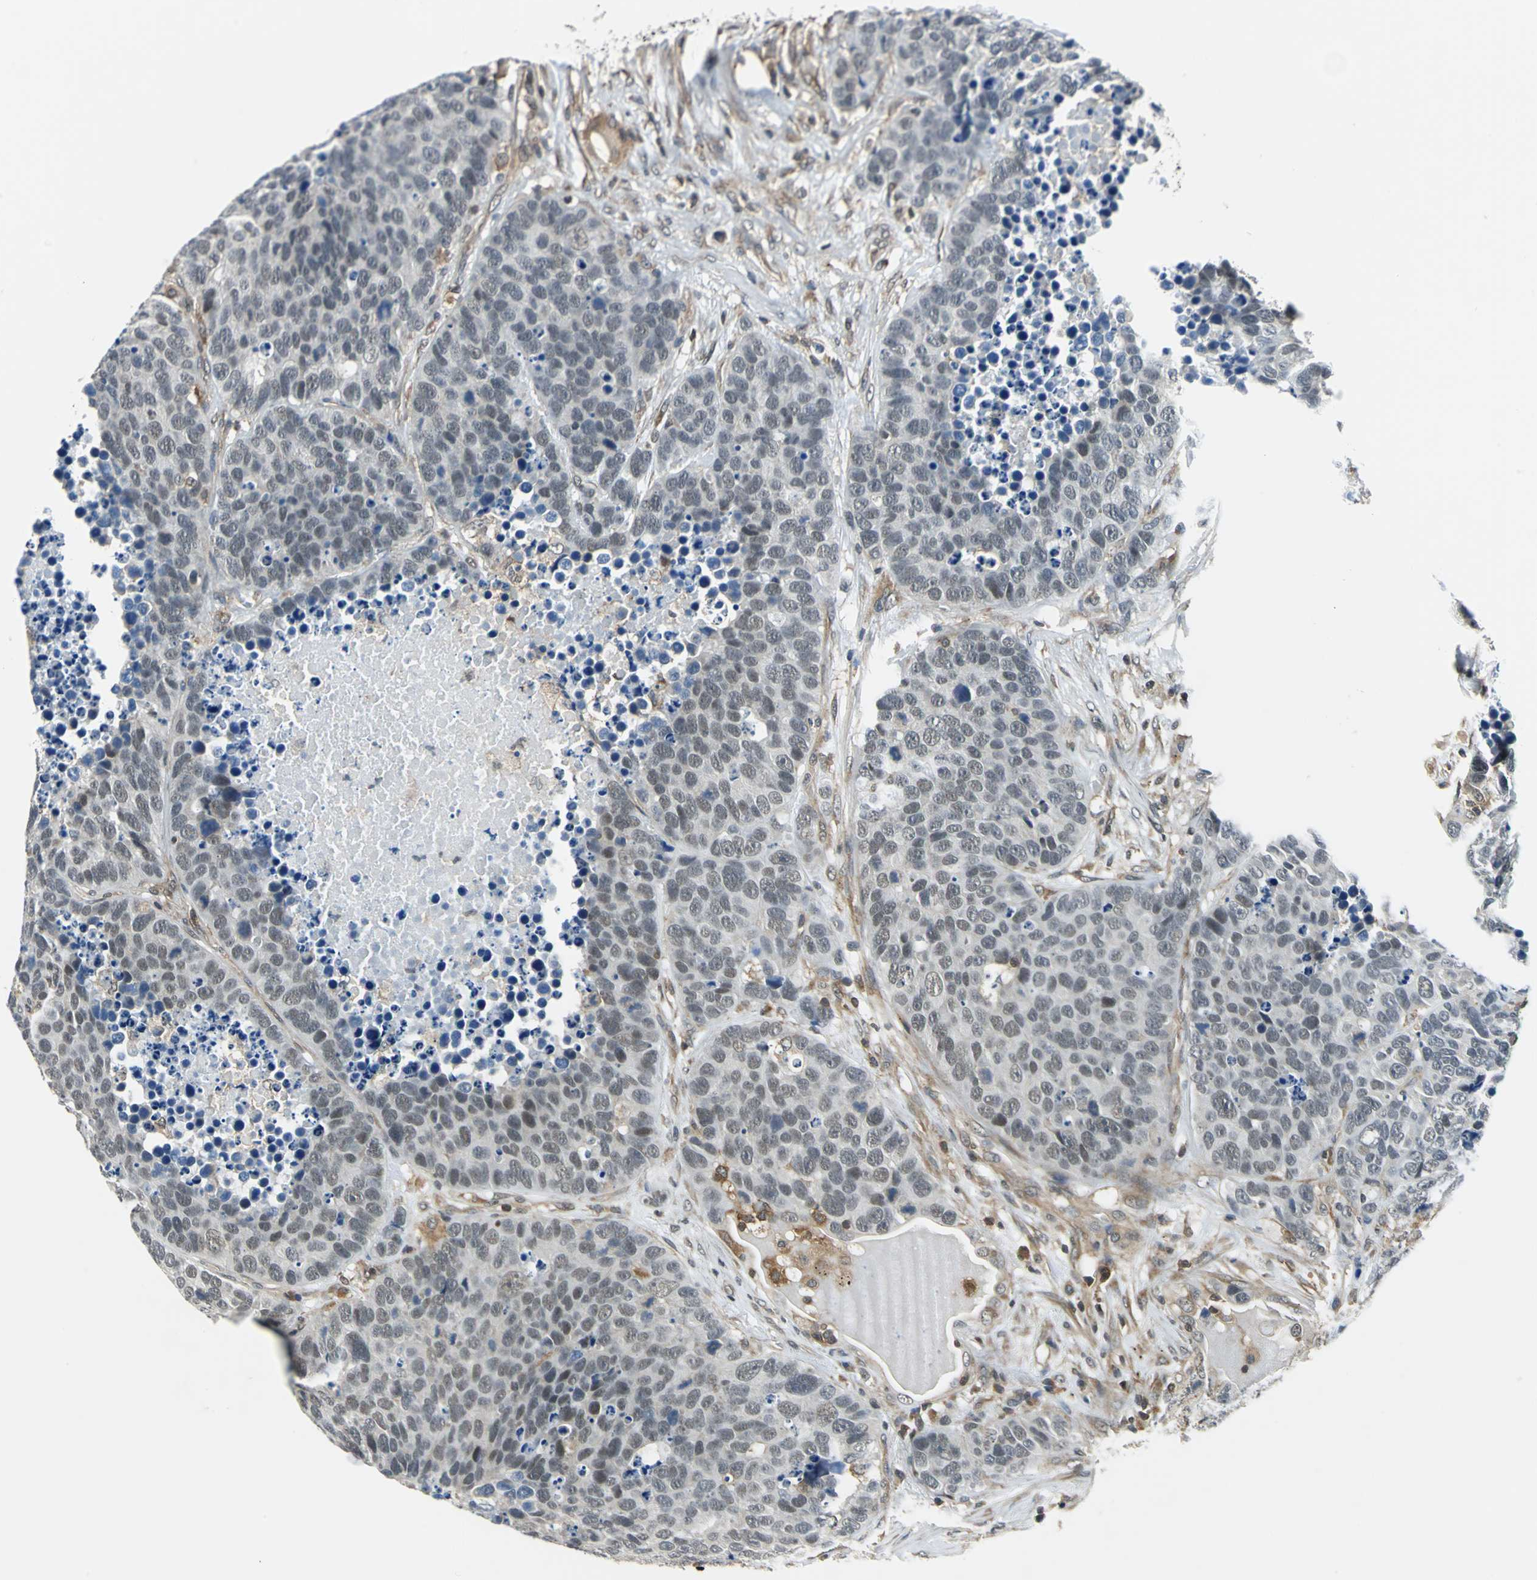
{"staining": {"intensity": "weak", "quantity": "25%-75%", "location": "nuclear"}, "tissue": "carcinoid", "cell_type": "Tumor cells", "image_type": "cancer", "snomed": [{"axis": "morphology", "description": "Carcinoid, malignant, NOS"}, {"axis": "topography", "description": "Lung"}], "caption": "The immunohistochemical stain highlights weak nuclear expression in tumor cells of malignant carcinoid tissue.", "gene": "ARPC3", "patient": {"sex": "male", "age": 60}}